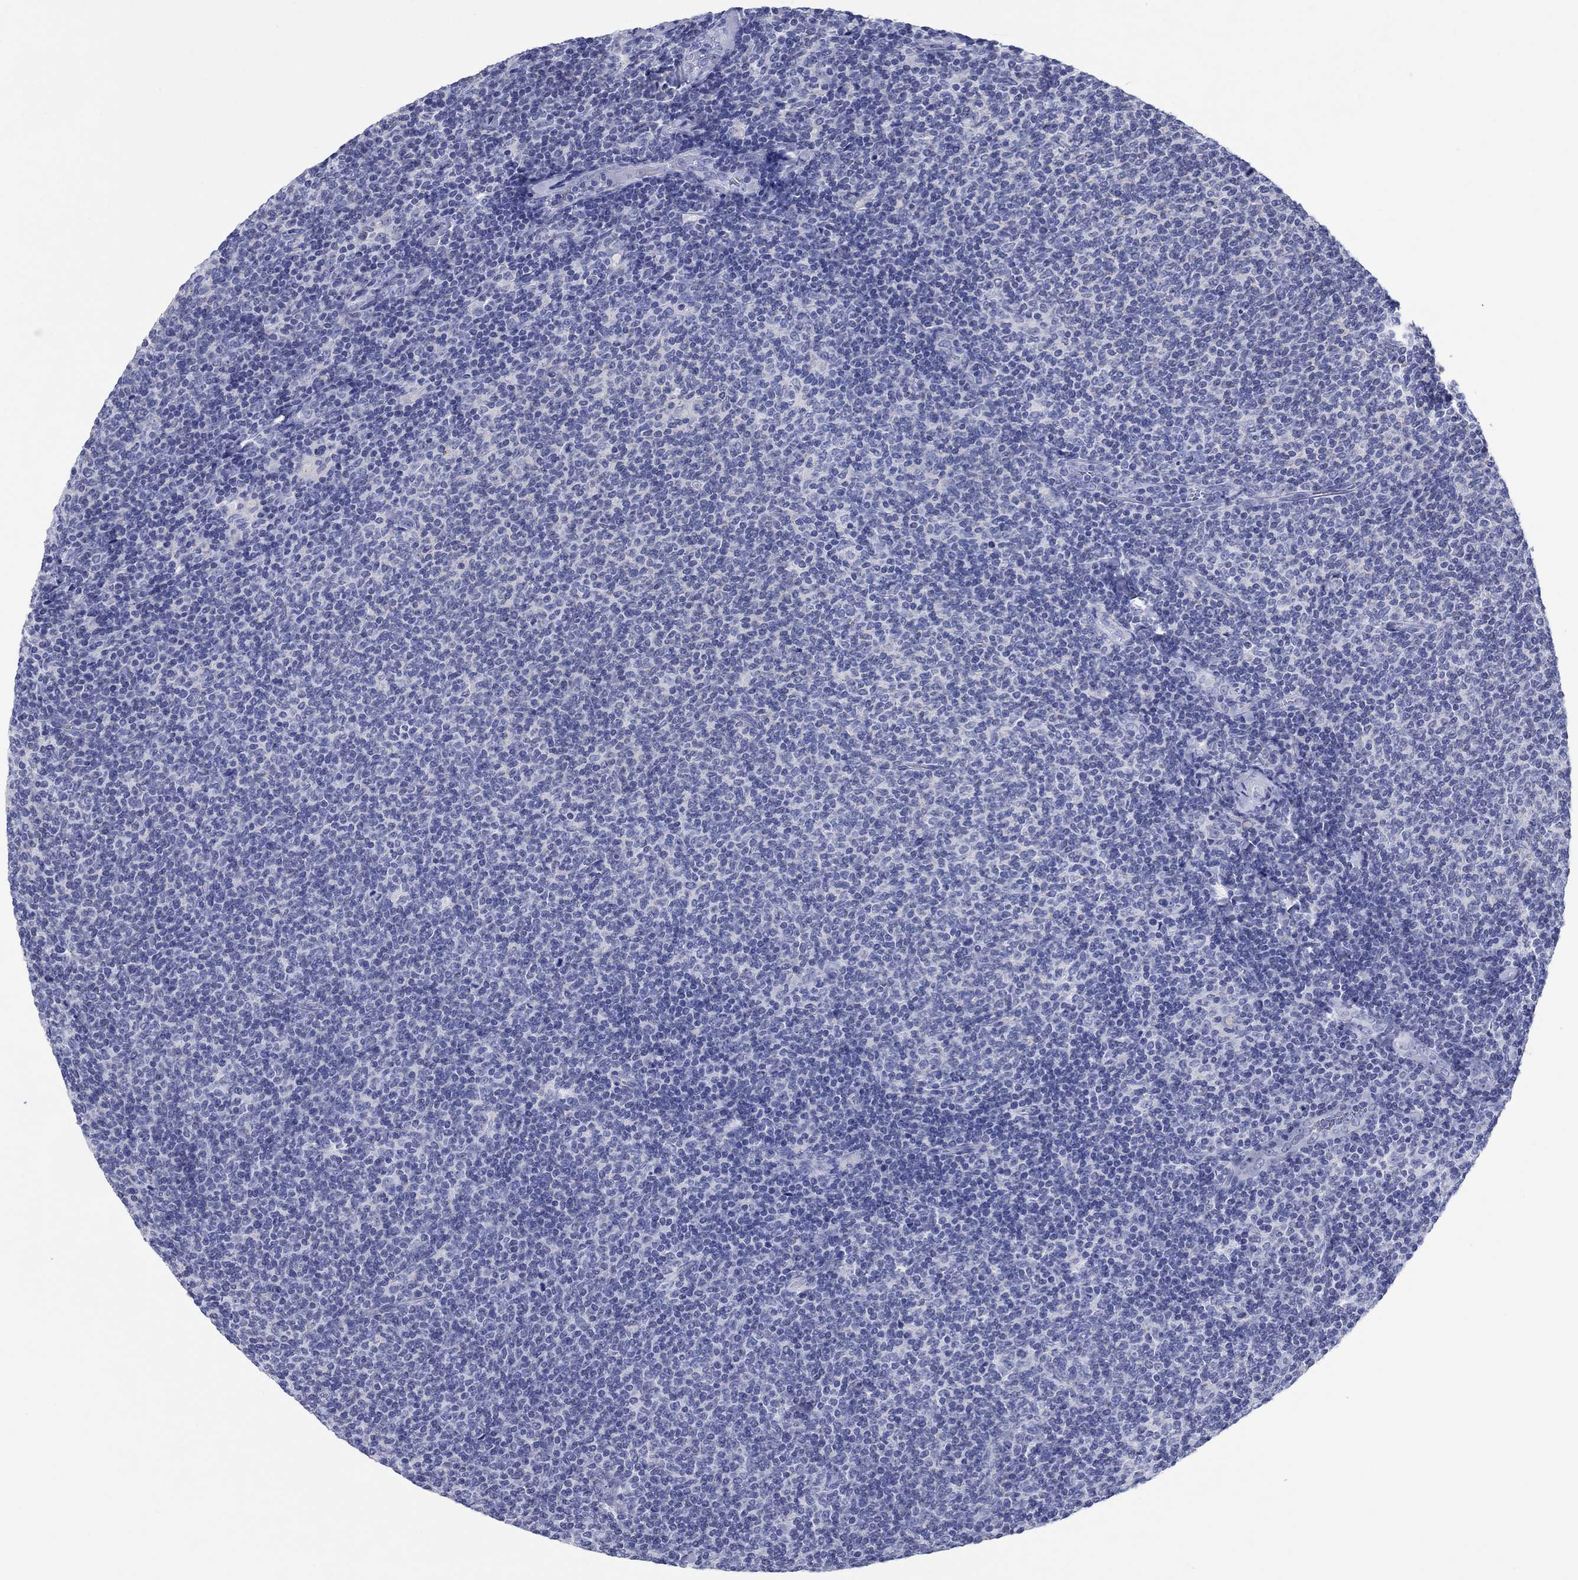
{"staining": {"intensity": "negative", "quantity": "none", "location": "none"}, "tissue": "lymphoma", "cell_type": "Tumor cells", "image_type": "cancer", "snomed": [{"axis": "morphology", "description": "Malignant lymphoma, non-Hodgkin's type, Low grade"}, {"axis": "topography", "description": "Lymph node"}], "caption": "Low-grade malignant lymphoma, non-Hodgkin's type stained for a protein using immunohistochemistry reveals no positivity tumor cells.", "gene": "HCRT", "patient": {"sex": "male", "age": 52}}